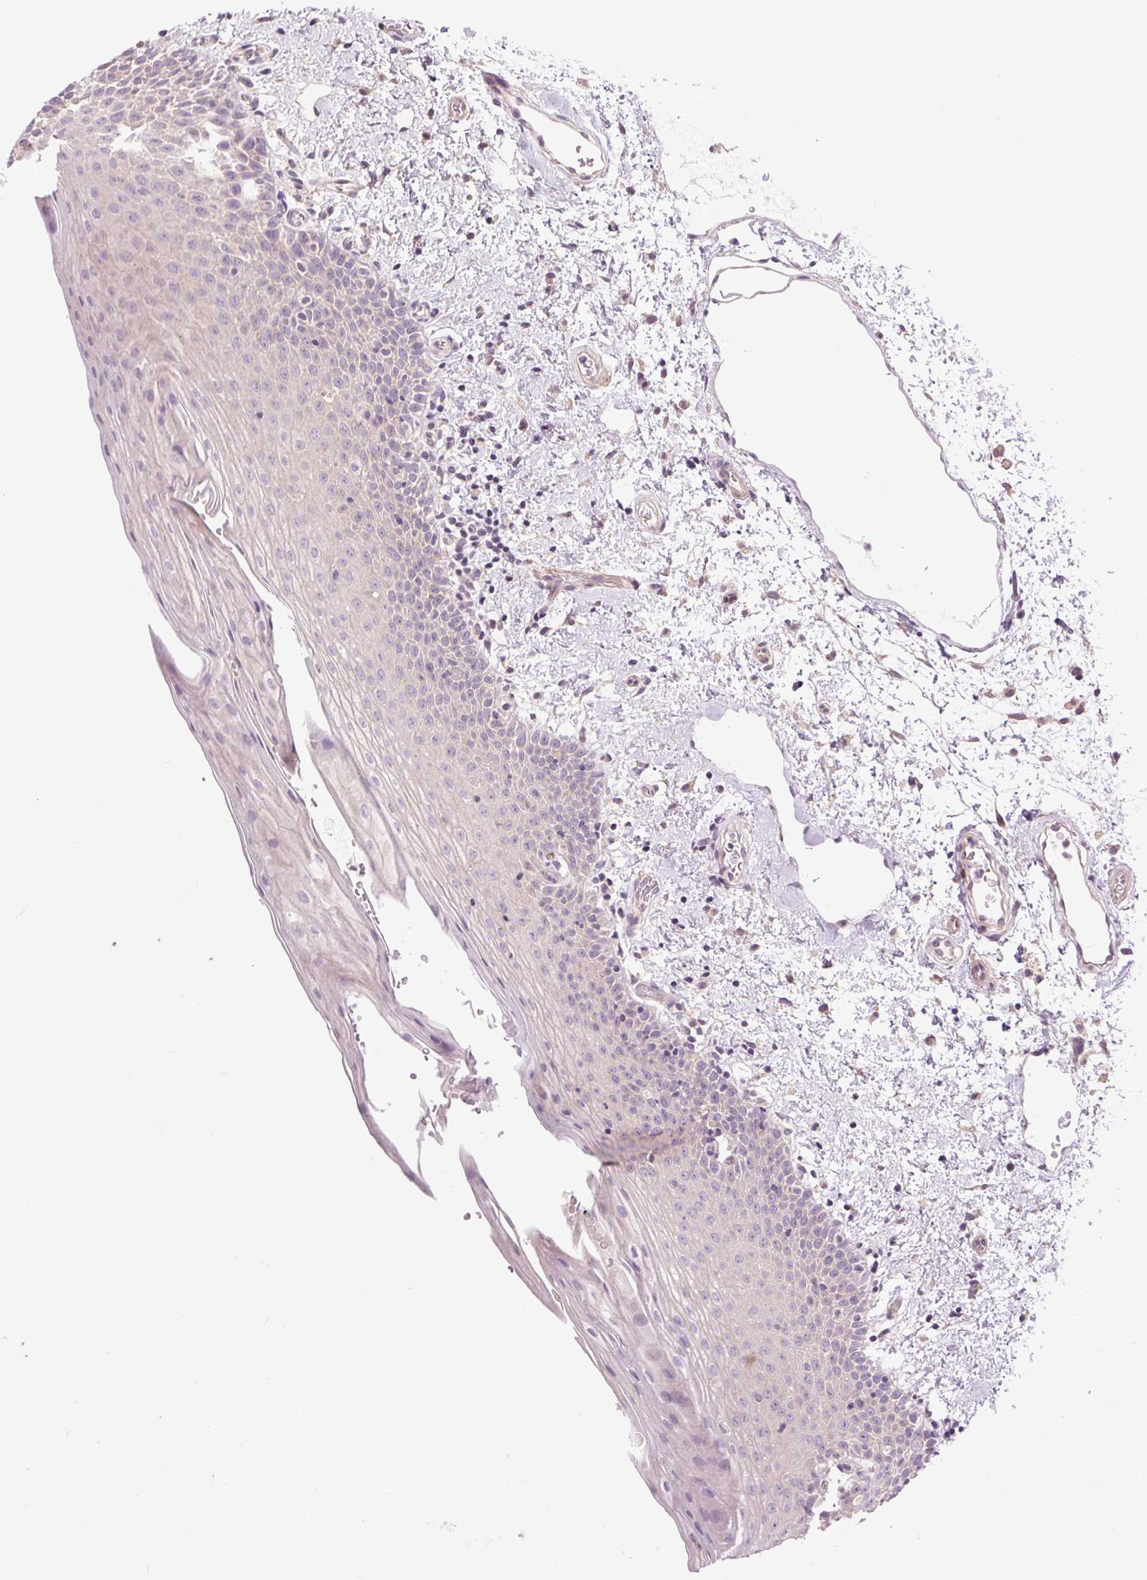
{"staining": {"intensity": "negative", "quantity": "none", "location": "none"}, "tissue": "oral mucosa", "cell_type": "Squamous epithelial cells", "image_type": "normal", "snomed": [{"axis": "morphology", "description": "Normal tissue, NOS"}, {"axis": "topography", "description": "Oral tissue"}, {"axis": "topography", "description": "Head-Neck"}], "caption": "Histopathology image shows no significant protein positivity in squamous epithelial cells of normal oral mucosa.", "gene": "CTNNA3", "patient": {"sex": "female", "age": 55}}